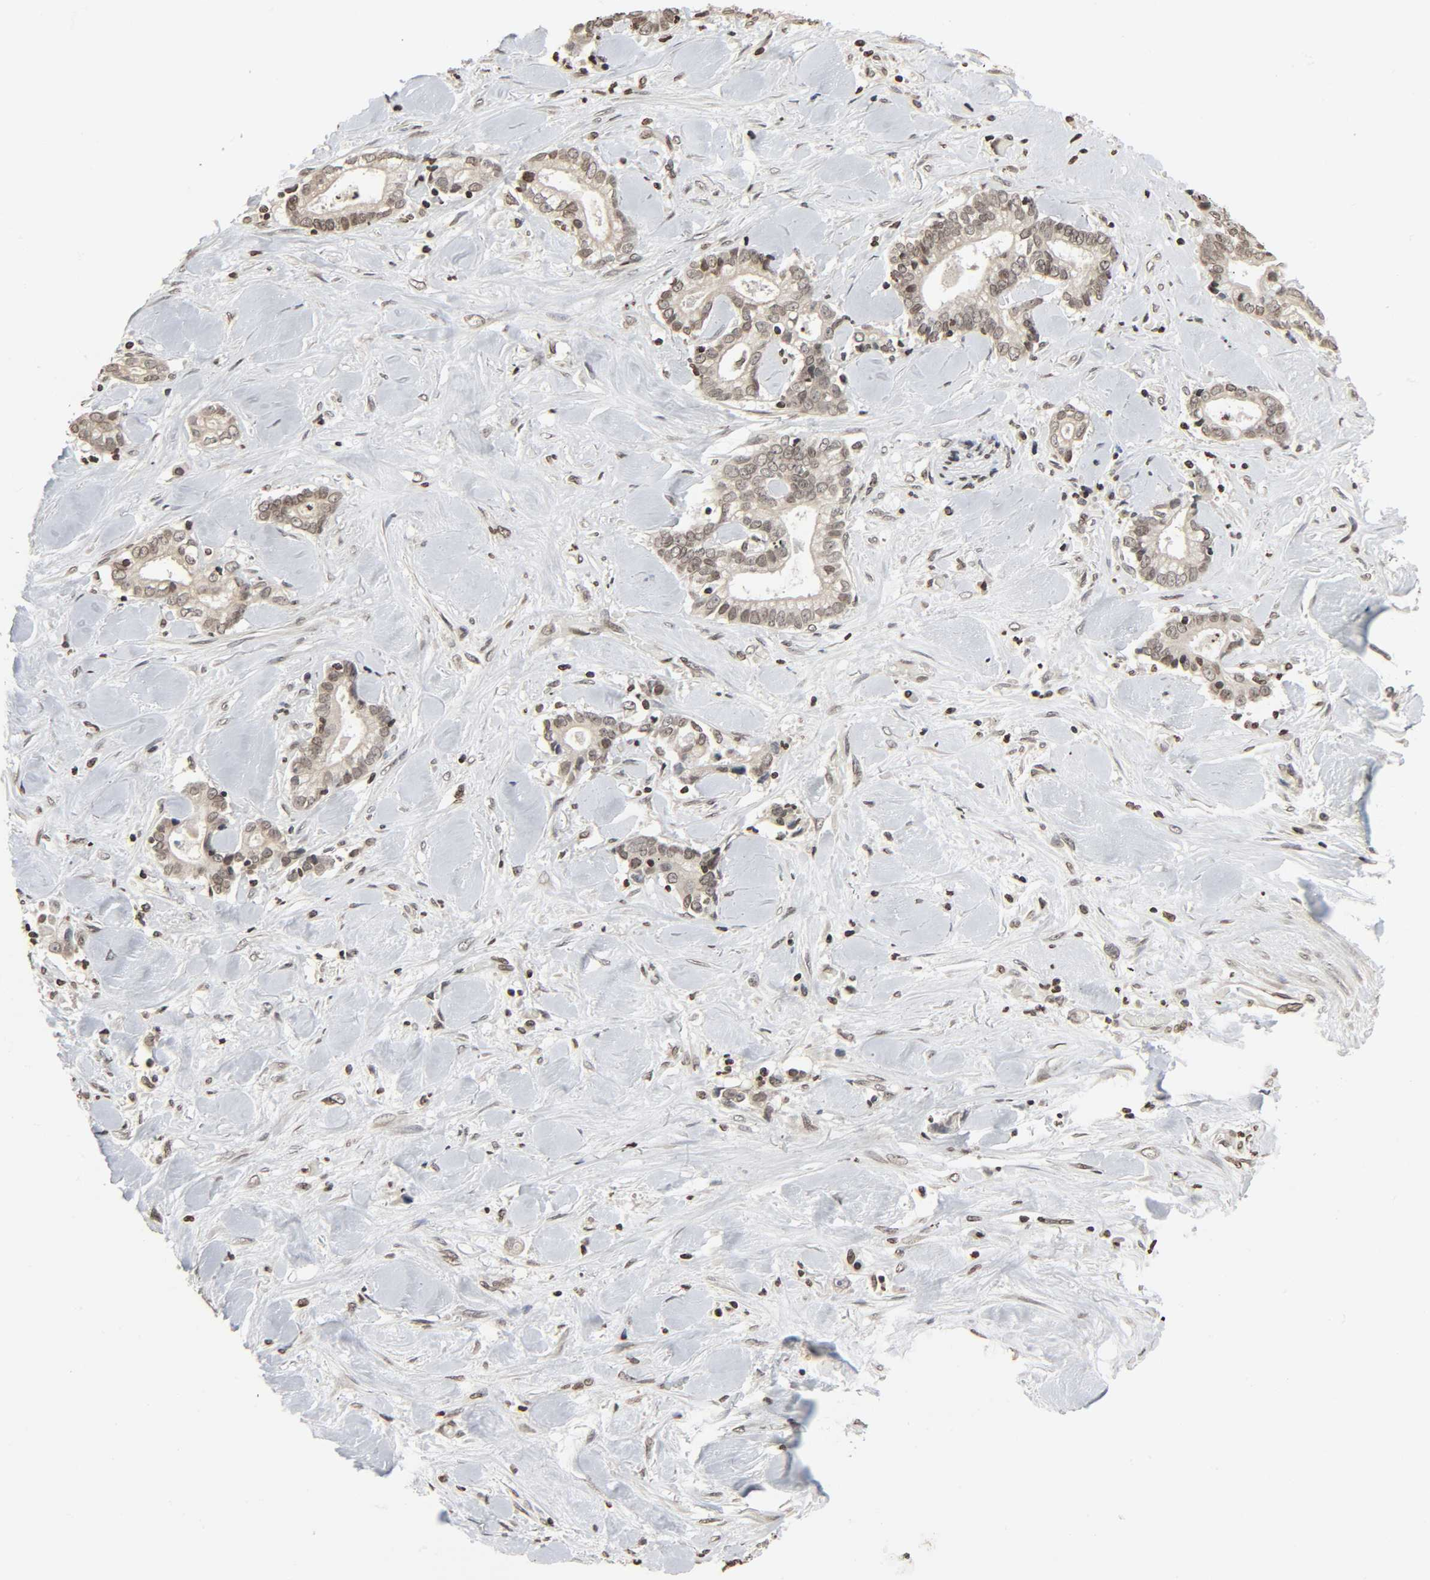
{"staining": {"intensity": "weak", "quantity": ">75%", "location": "nuclear"}, "tissue": "liver cancer", "cell_type": "Tumor cells", "image_type": "cancer", "snomed": [{"axis": "morphology", "description": "Cholangiocarcinoma"}, {"axis": "topography", "description": "Liver"}], "caption": "High-power microscopy captured an IHC photomicrograph of liver cancer, revealing weak nuclear expression in about >75% of tumor cells.", "gene": "ELAVL1", "patient": {"sex": "male", "age": 57}}